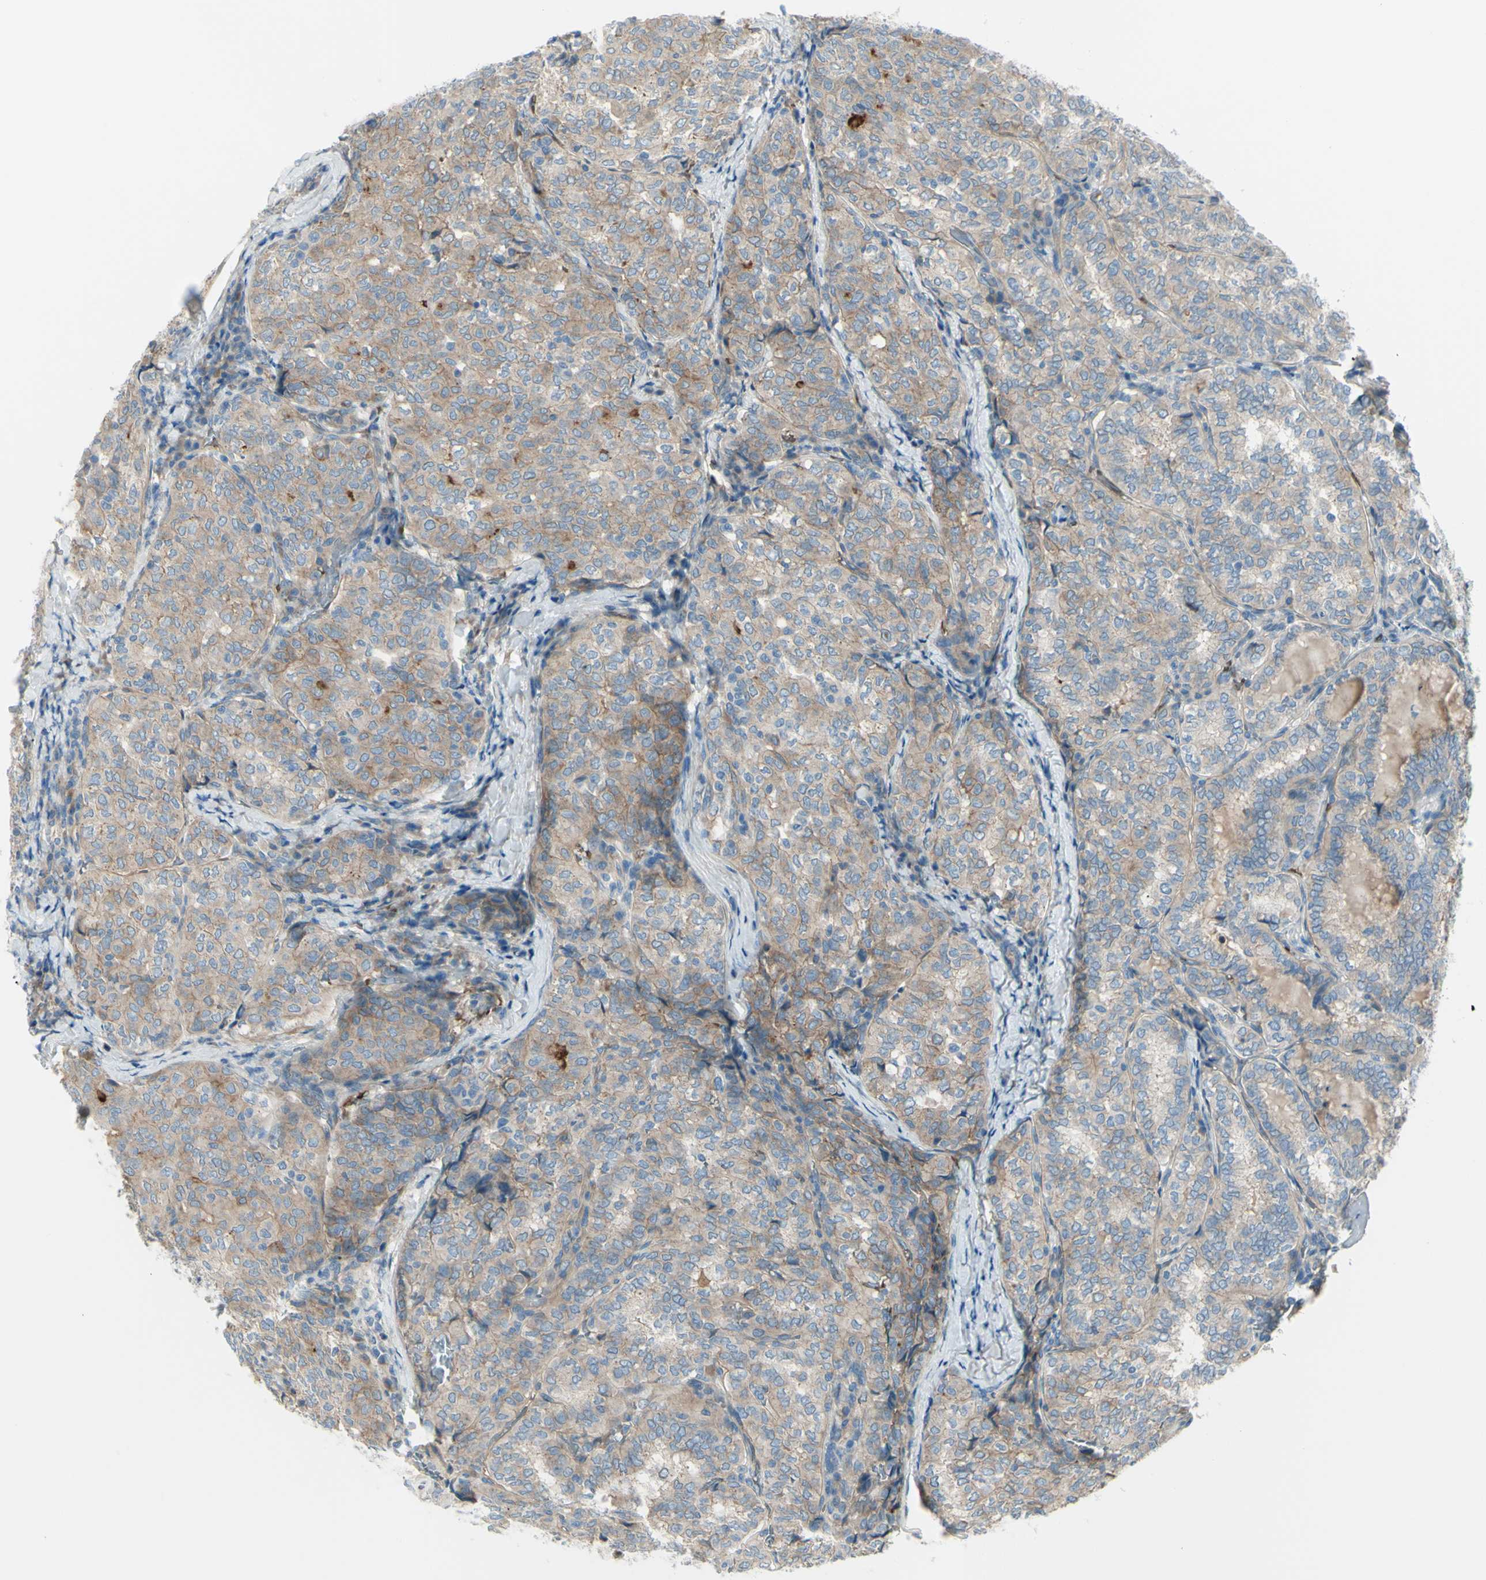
{"staining": {"intensity": "moderate", "quantity": ">75%", "location": "cytoplasmic/membranous"}, "tissue": "thyroid cancer", "cell_type": "Tumor cells", "image_type": "cancer", "snomed": [{"axis": "morphology", "description": "Normal tissue, NOS"}, {"axis": "morphology", "description": "Papillary adenocarcinoma, NOS"}, {"axis": "topography", "description": "Thyroid gland"}], "caption": "Tumor cells display medium levels of moderate cytoplasmic/membranous expression in about >75% of cells in human papillary adenocarcinoma (thyroid).", "gene": "PCDHGA2", "patient": {"sex": "female", "age": 30}}